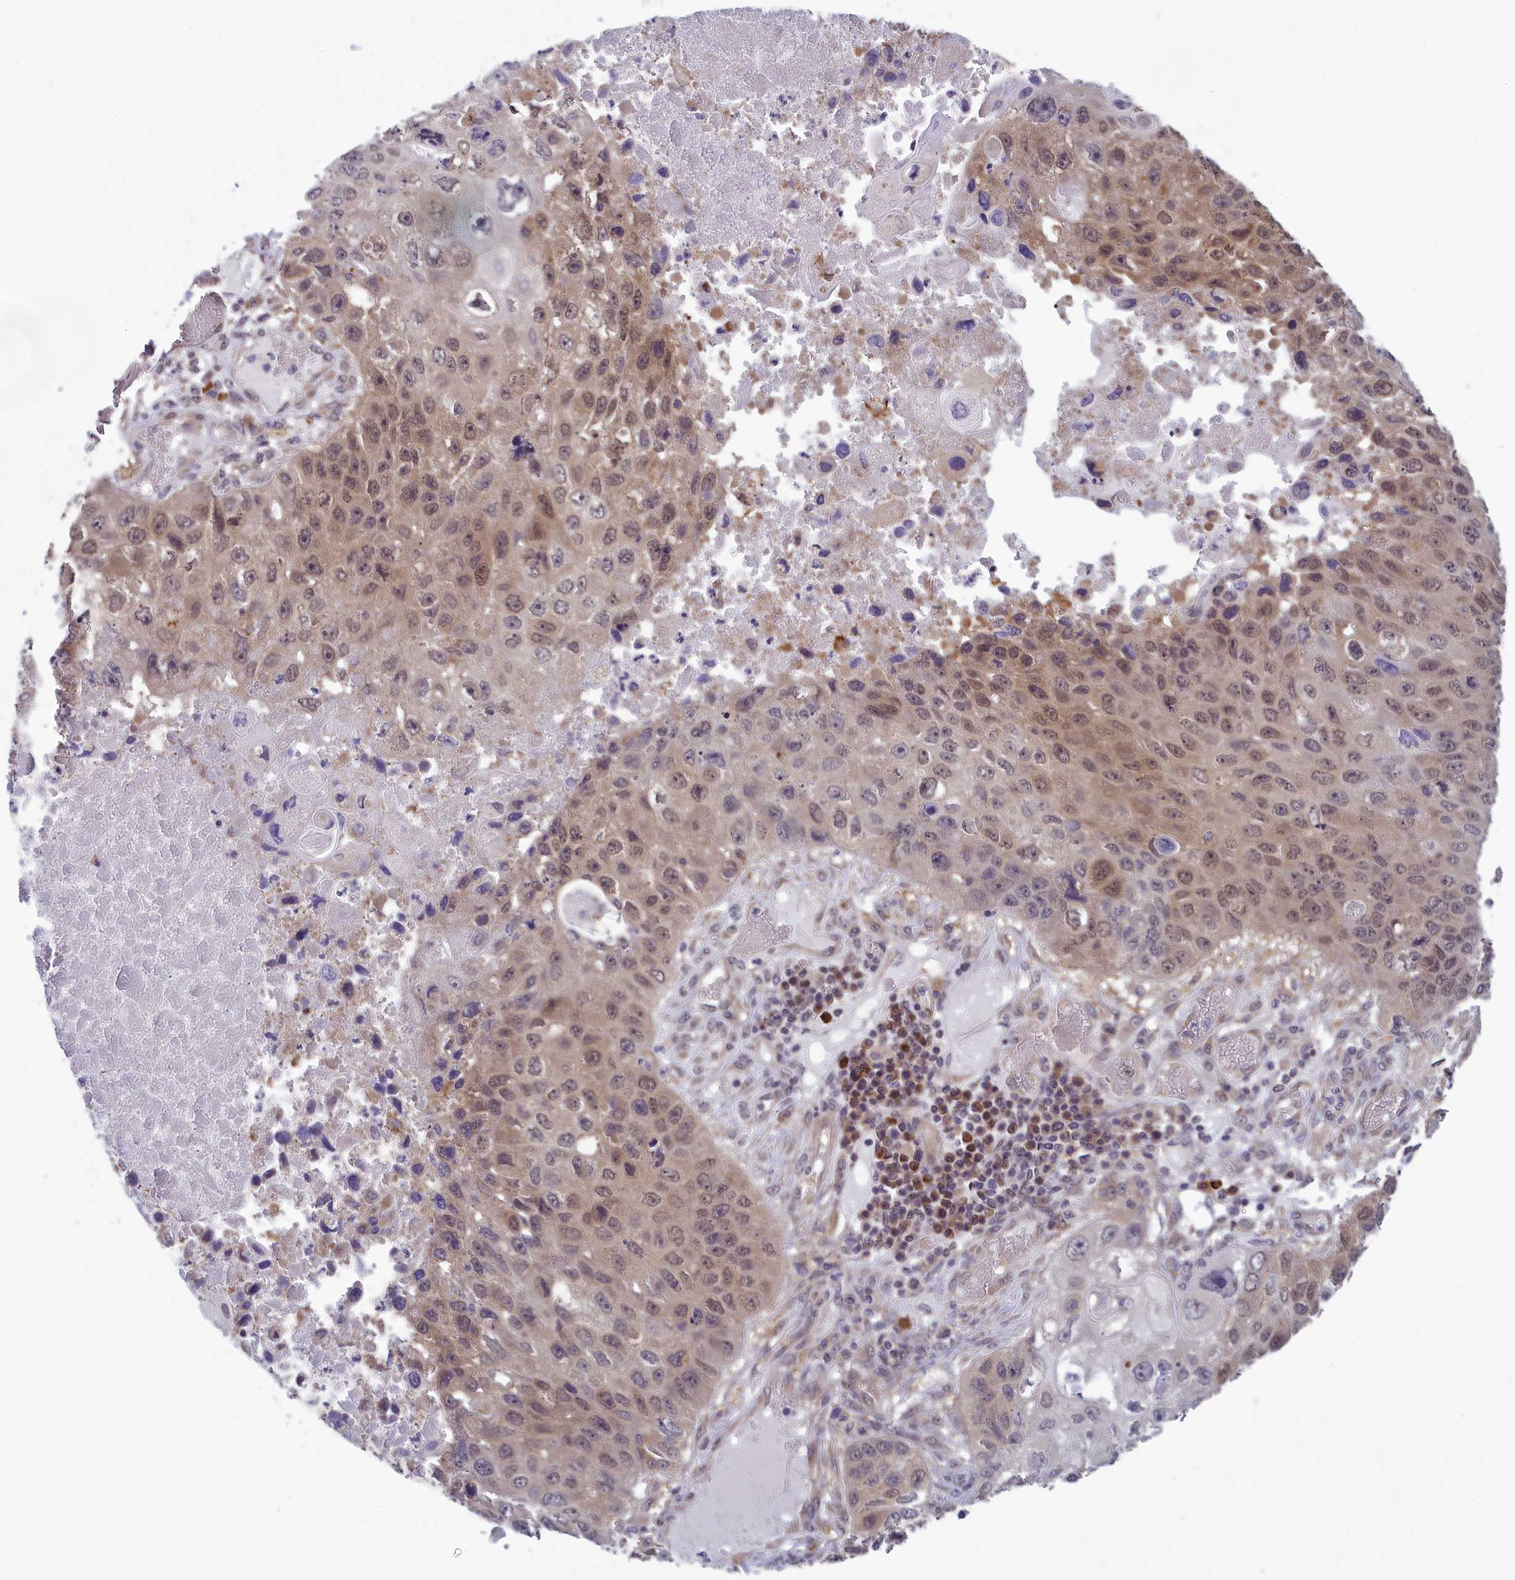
{"staining": {"intensity": "weak", "quantity": "25%-75%", "location": "cytoplasmic/membranous,nuclear"}, "tissue": "lung cancer", "cell_type": "Tumor cells", "image_type": "cancer", "snomed": [{"axis": "morphology", "description": "Squamous cell carcinoma, NOS"}, {"axis": "topography", "description": "Lung"}], "caption": "Lung squamous cell carcinoma stained with a protein marker reveals weak staining in tumor cells.", "gene": "MRI1", "patient": {"sex": "male", "age": 61}}